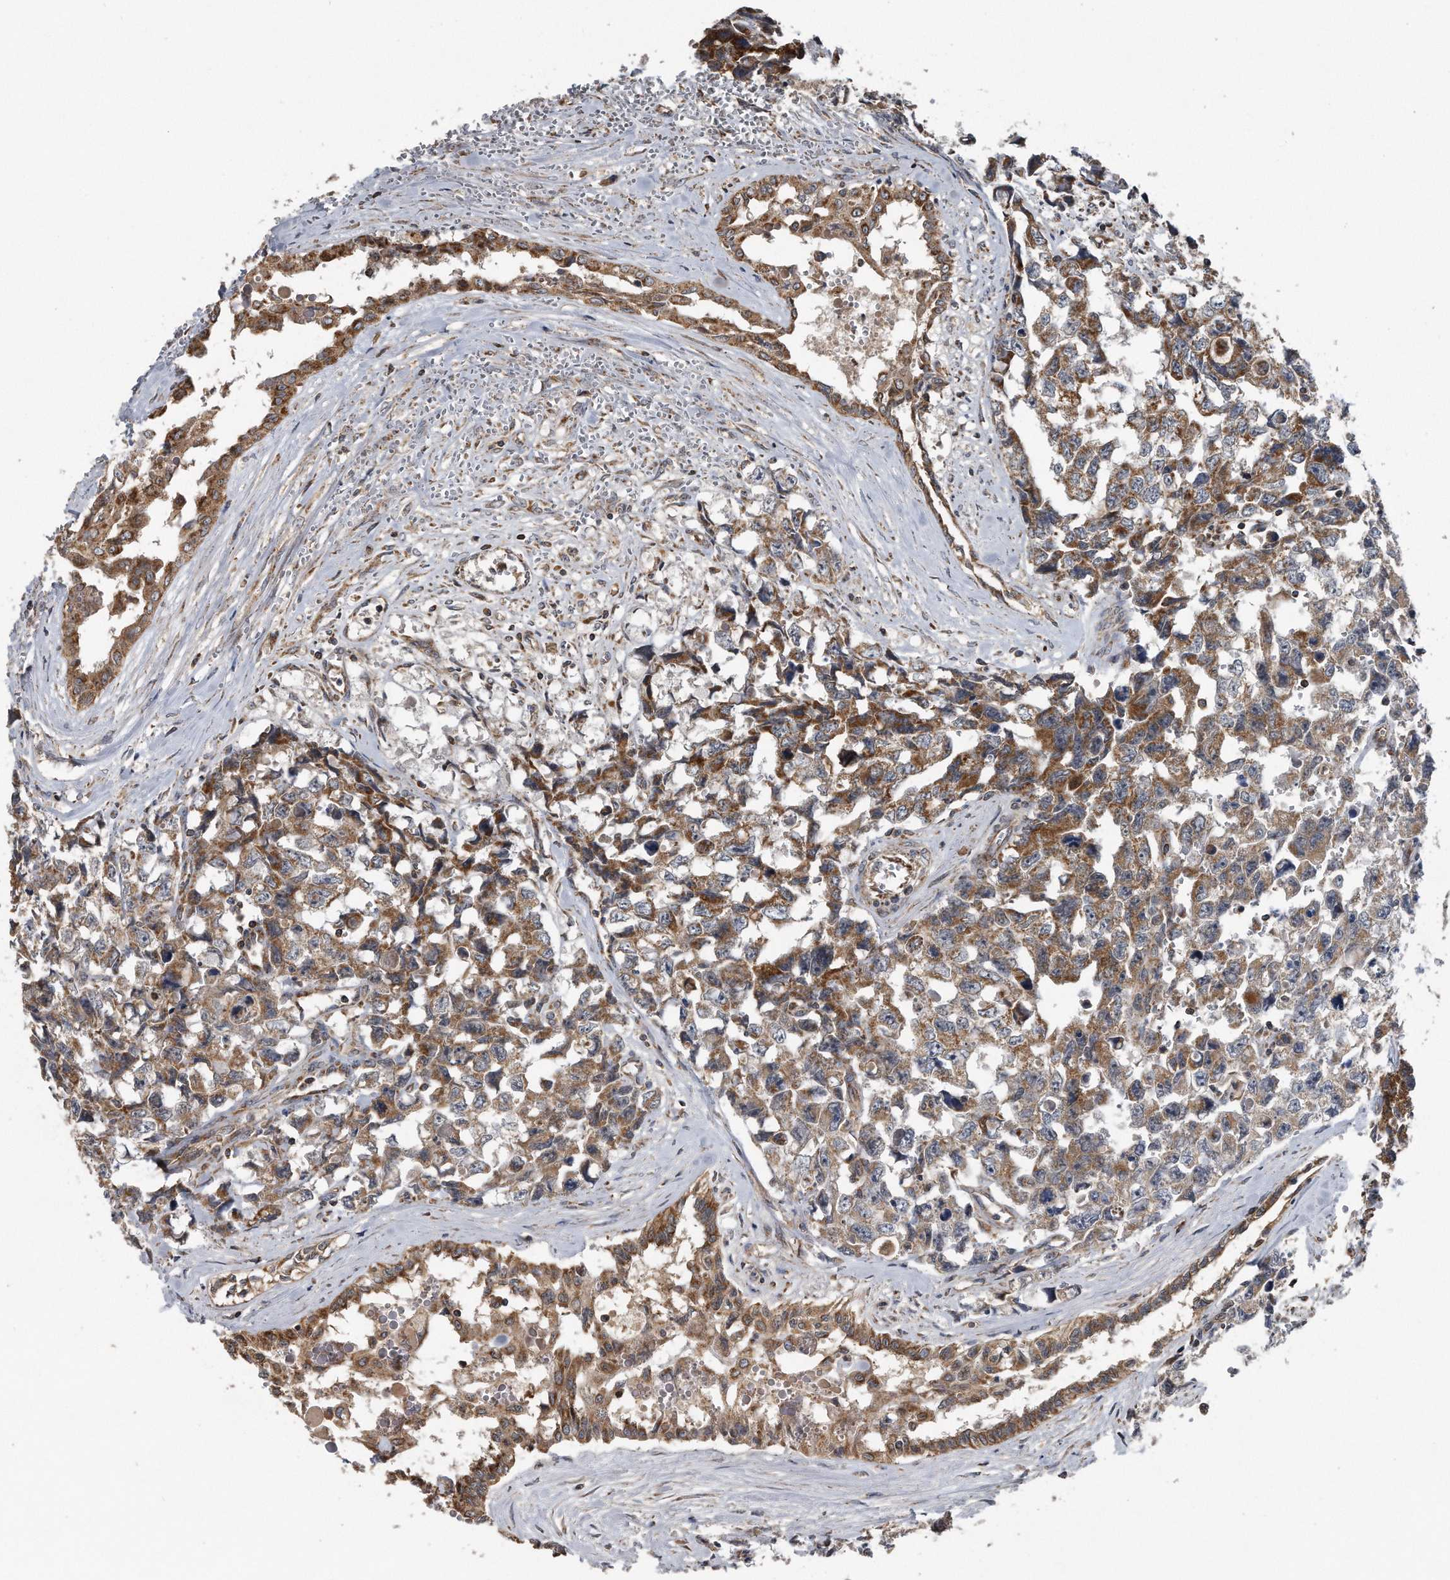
{"staining": {"intensity": "moderate", "quantity": ">75%", "location": "cytoplasmic/membranous"}, "tissue": "testis cancer", "cell_type": "Tumor cells", "image_type": "cancer", "snomed": [{"axis": "morphology", "description": "Carcinoma, Embryonal, NOS"}, {"axis": "topography", "description": "Testis"}], "caption": "Human testis cancer stained with a brown dye shows moderate cytoplasmic/membranous positive staining in approximately >75% of tumor cells.", "gene": "ALPK2", "patient": {"sex": "male", "age": 31}}